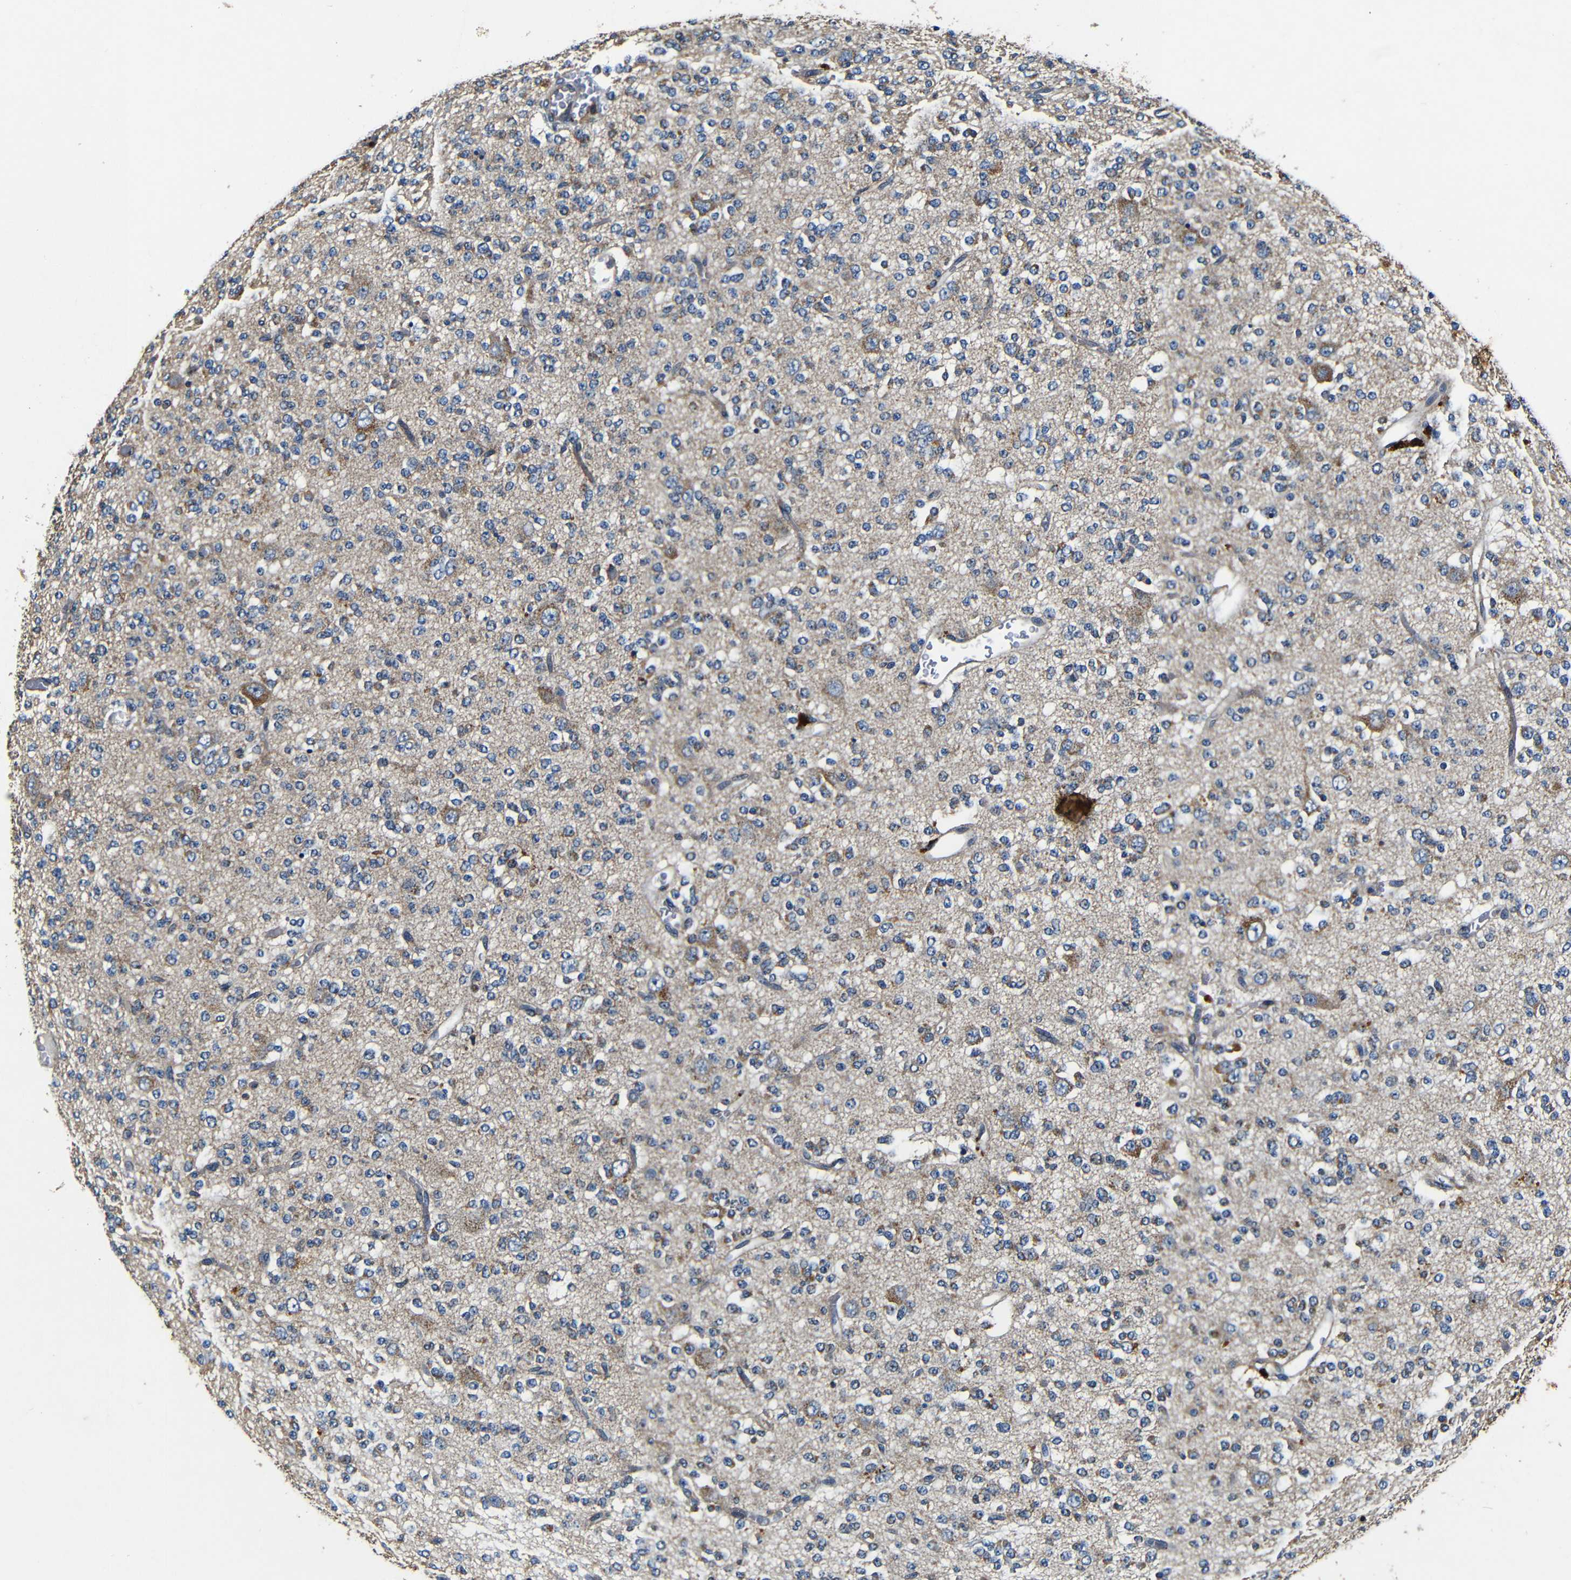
{"staining": {"intensity": "moderate", "quantity": "<25%", "location": "cytoplasmic/membranous"}, "tissue": "glioma", "cell_type": "Tumor cells", "image_type": "cancer", "snomed": [{"axis": "morphology", "description": "Glioma, malignant, Low grade"}, {"axis": "topography", "description": "Brain"}], "caption": "Human malignant glioma (low-grade) stained for a protein (brown) demonstrates moderate cytoplasmic/membranous positive expression in approximately <25% of tumor cells.", "gene": "MTX1", "patient": {"sex": "male", "age": 38}}